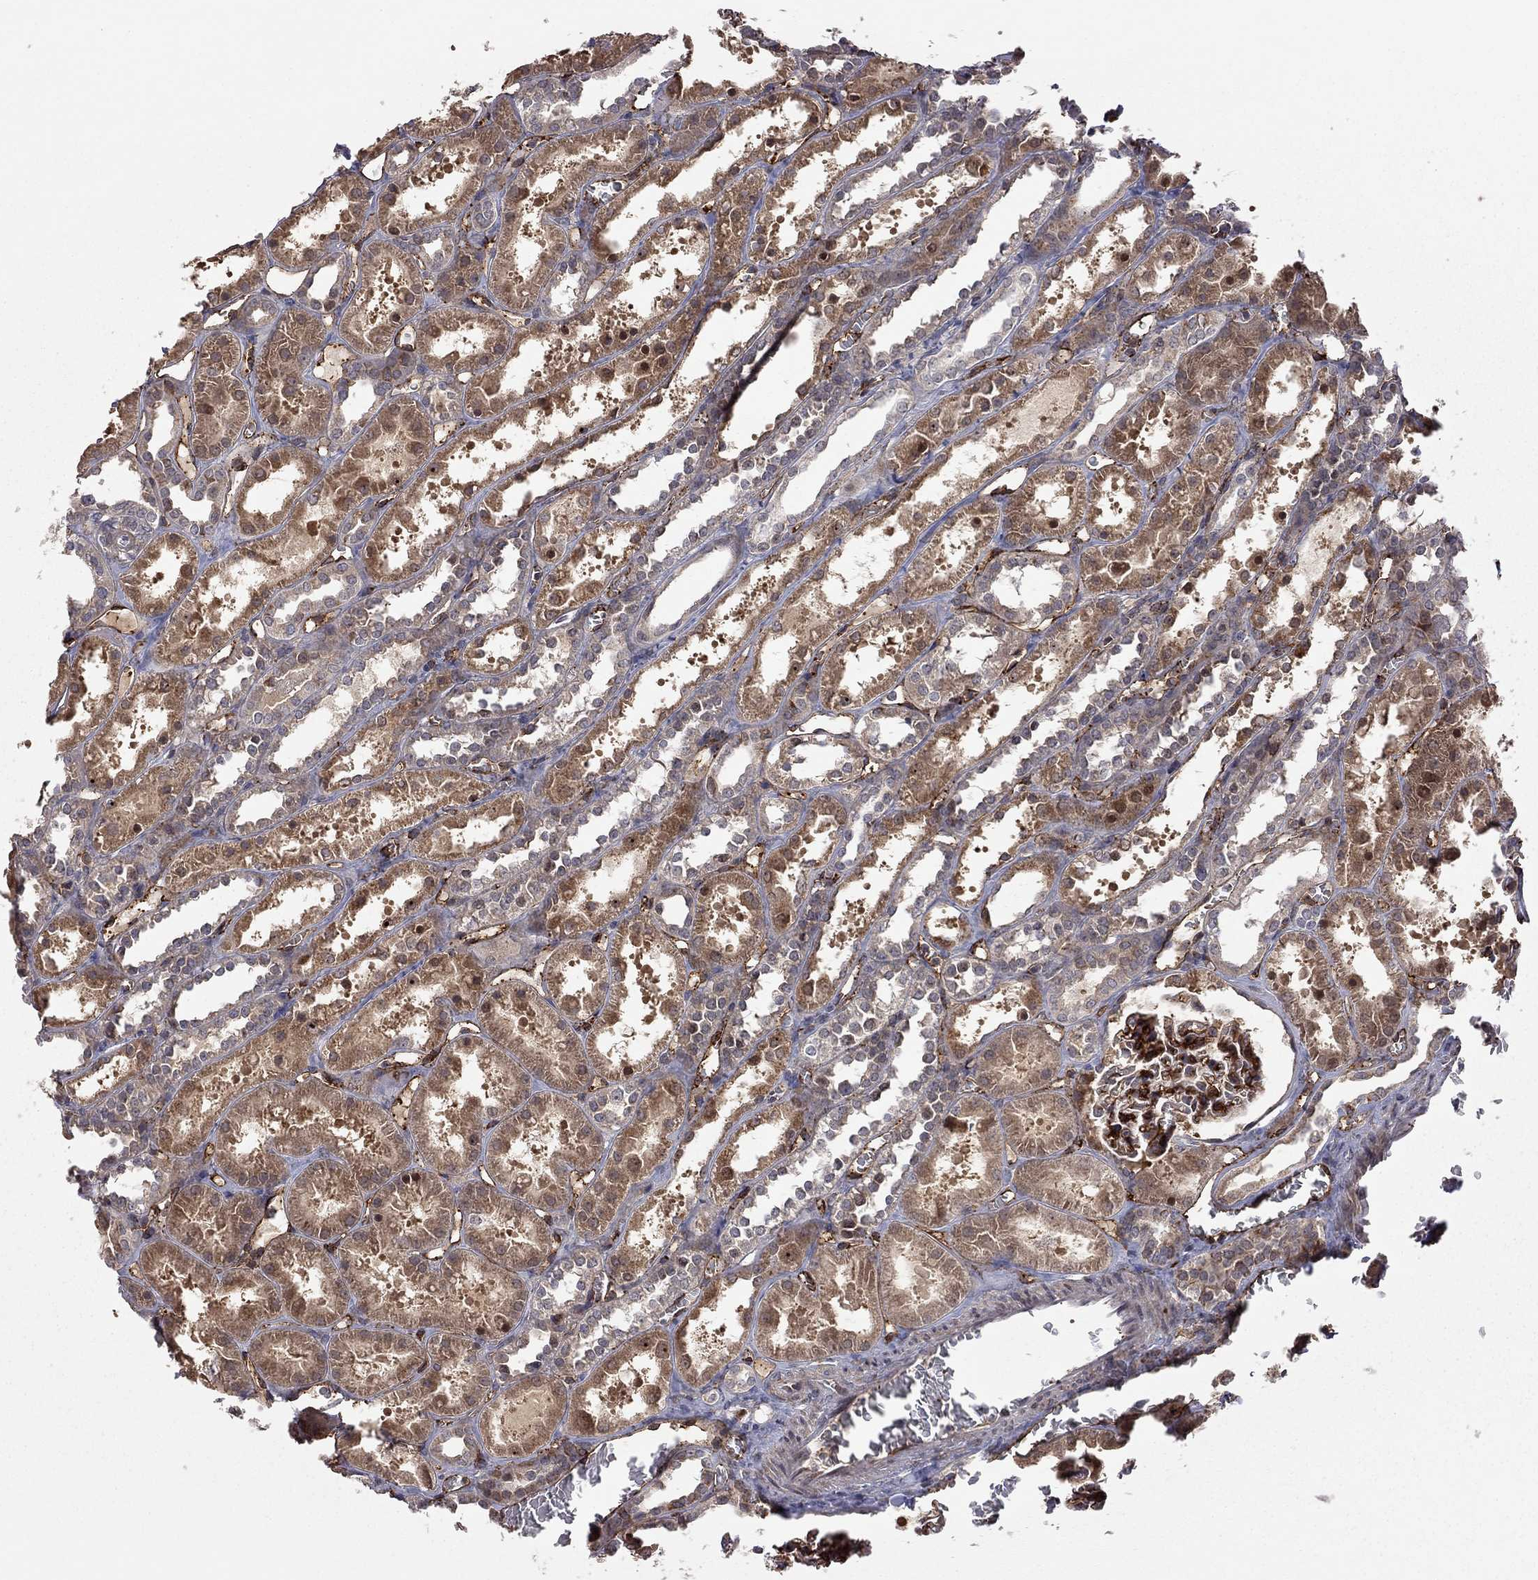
{"staining": {"intensity": "strong", "quantity": ">75%", "location": "cytoplasmic/membranous"}, "tissue": "kidney", "cell_type": "Cells in glomeruli", "image_type": "normal", "snomed": [{"axis": "morphology", "description": "Normal tissue, NOS"}, {"axis": "topography", "description": "Kidney"}], "caption": "Kidney stained with IHC demonstrates strong cytoplasmic/membranous staining in approximately >75% of cells in glomeruli. Using DAB (brown) and hematoxylin (blue) stains, captured at high magnification using brightfield microscopy.", "gene": "EXOC3L2", "patient": {"sex": "female", "age": 41}}